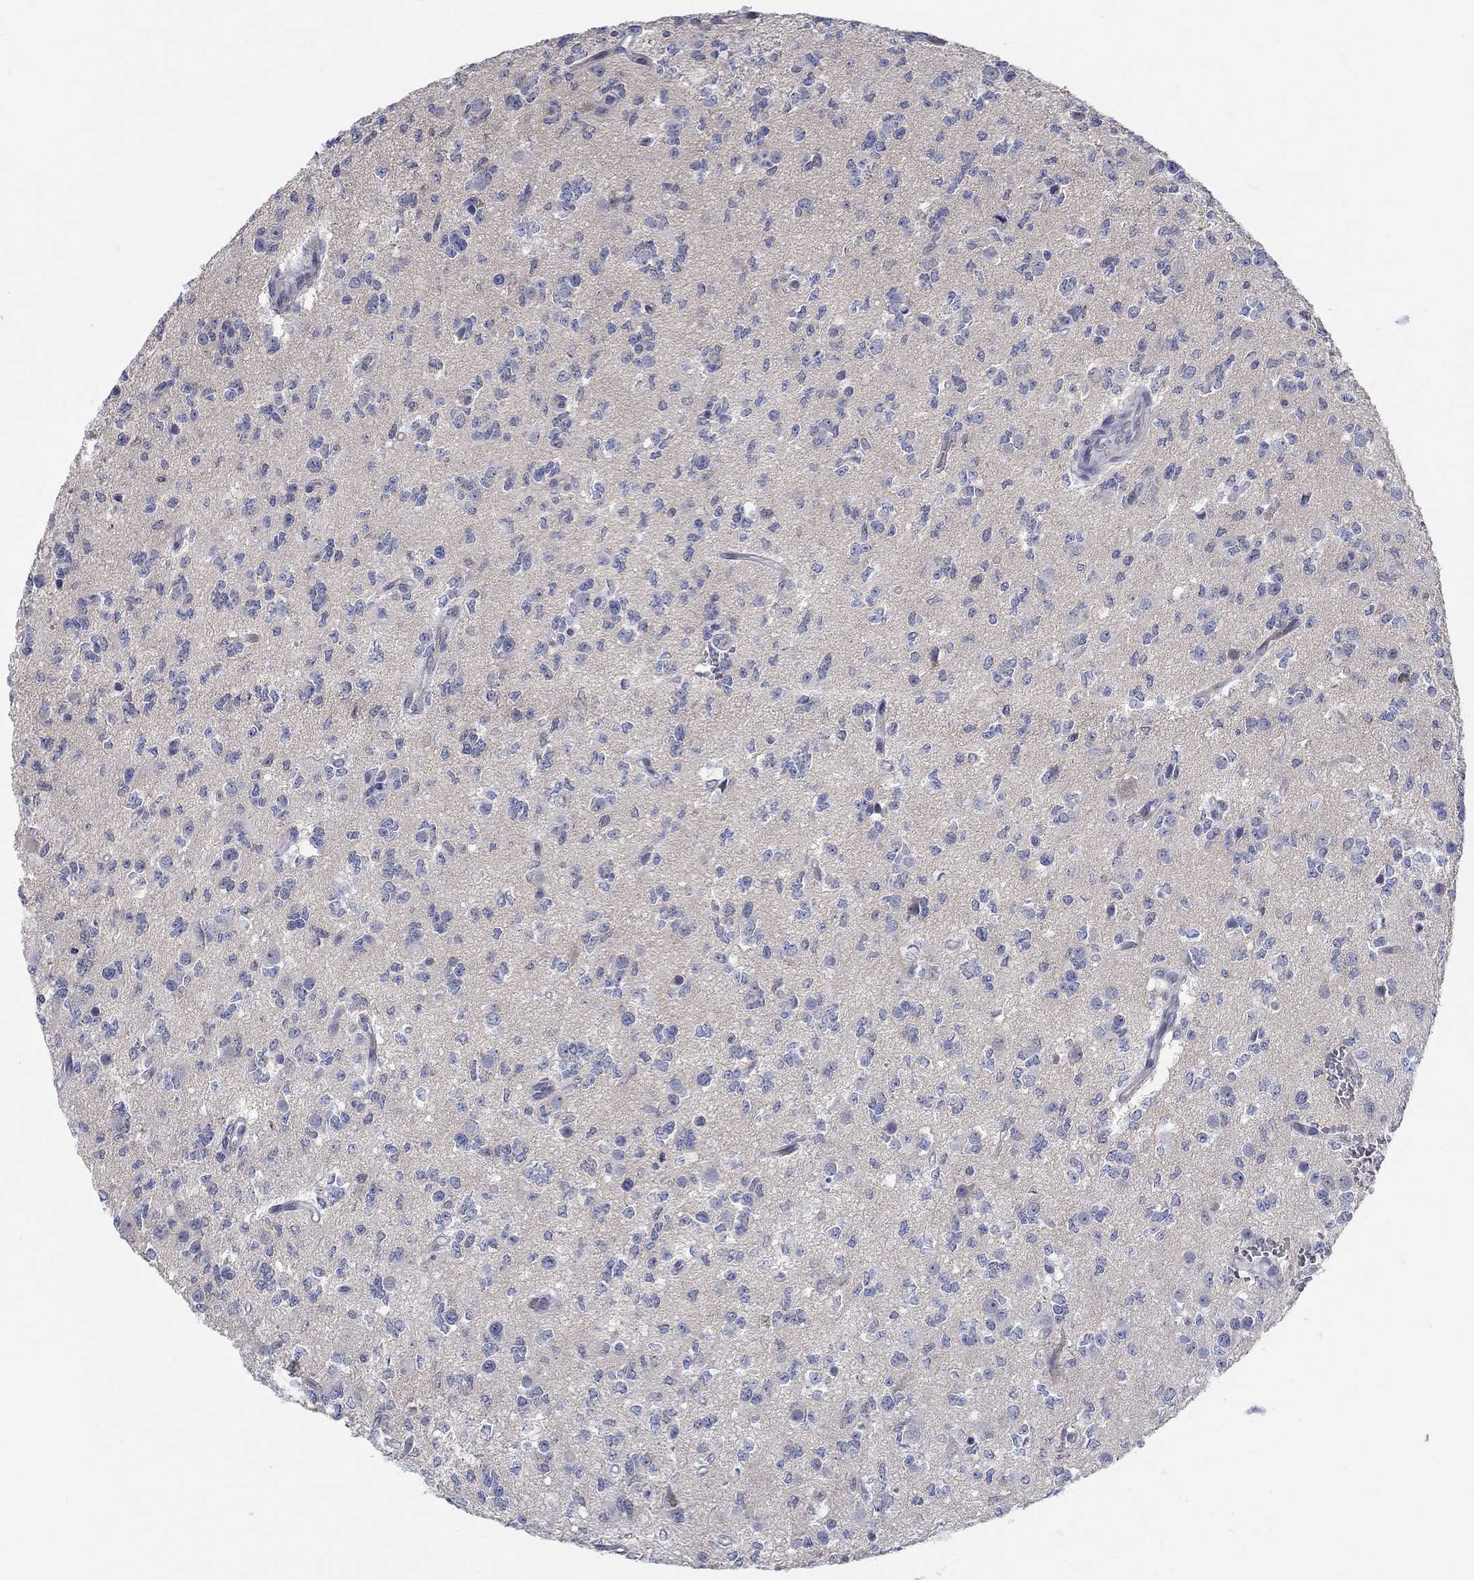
{"staining": {"intensity": "negative", "quantity": "none", "location": "none"}, "tissue": "glioma", "cell_type": "Tumor cells", "image_type": "cancer", "snomed": [{"axis": "morphology", "description": "Glioma, malignant, Low grade"}, {"axis": "topography", "description": "Brain"}], "caption": "Photomicrograph shows no significant protein staining in tumor cells of glioma.", "gene": "SMIM18", "patient": {"sex": "female", "age": 45}}